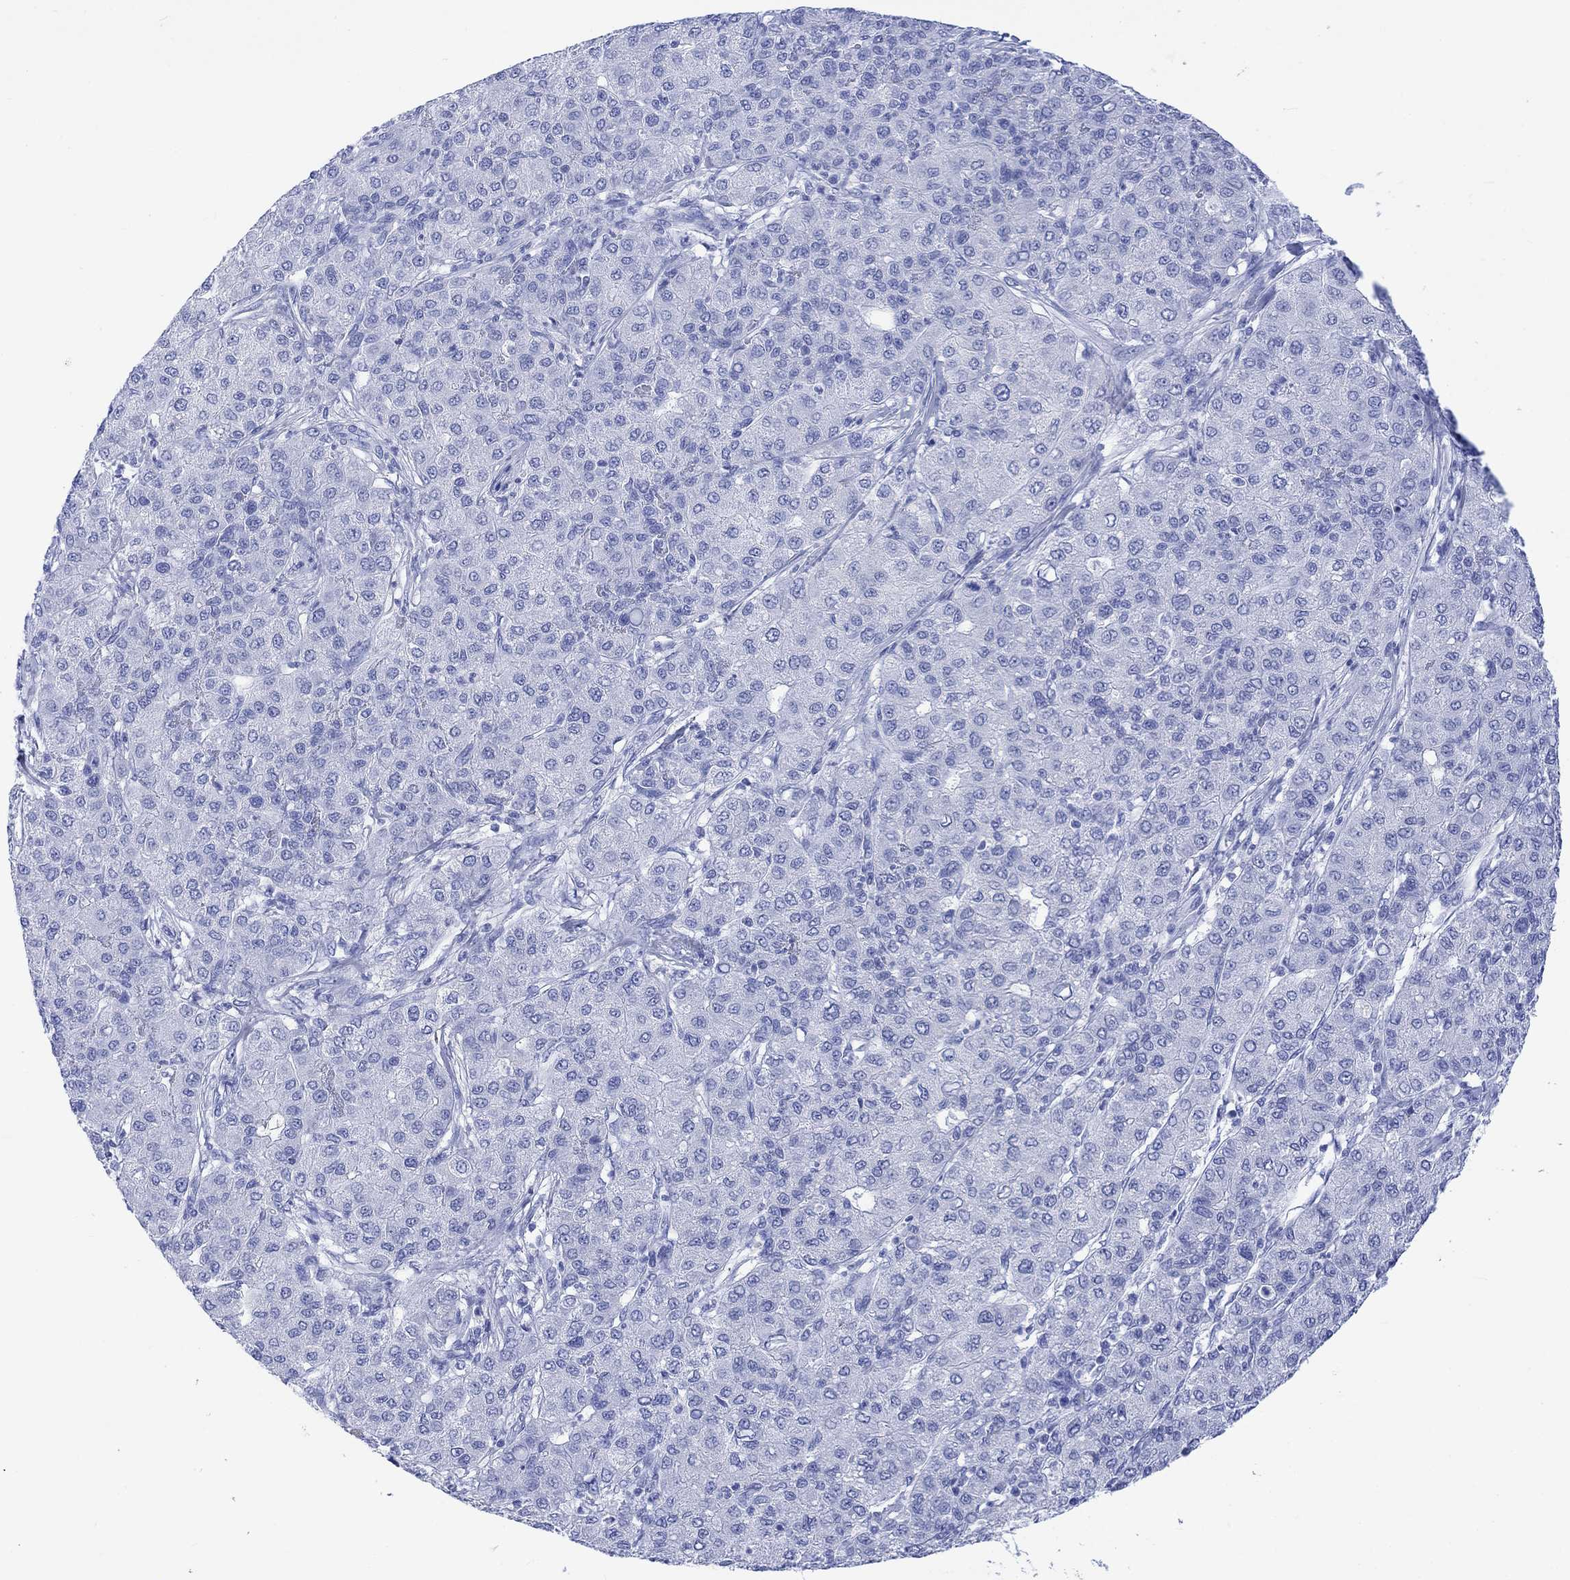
{"staining": {"intensity": "negative", "quantity": "none", "location": "none"}, "tissue": "liver cancer", "cell_type": "Tumor cells", "image_type": "cancer", "snomed": [{"axis": "morphology", "description": "Carcinoma, Hepatocellular, NOS"}, {"axis": "topography", "description": "Liver"}], "caption": "The photomicrograph shows no significant positivity in tumor cells of liver cancer (hepatocellular carcinoma).", "gene": "CELF4", "patient": {"sex": "male", "age": 65}}